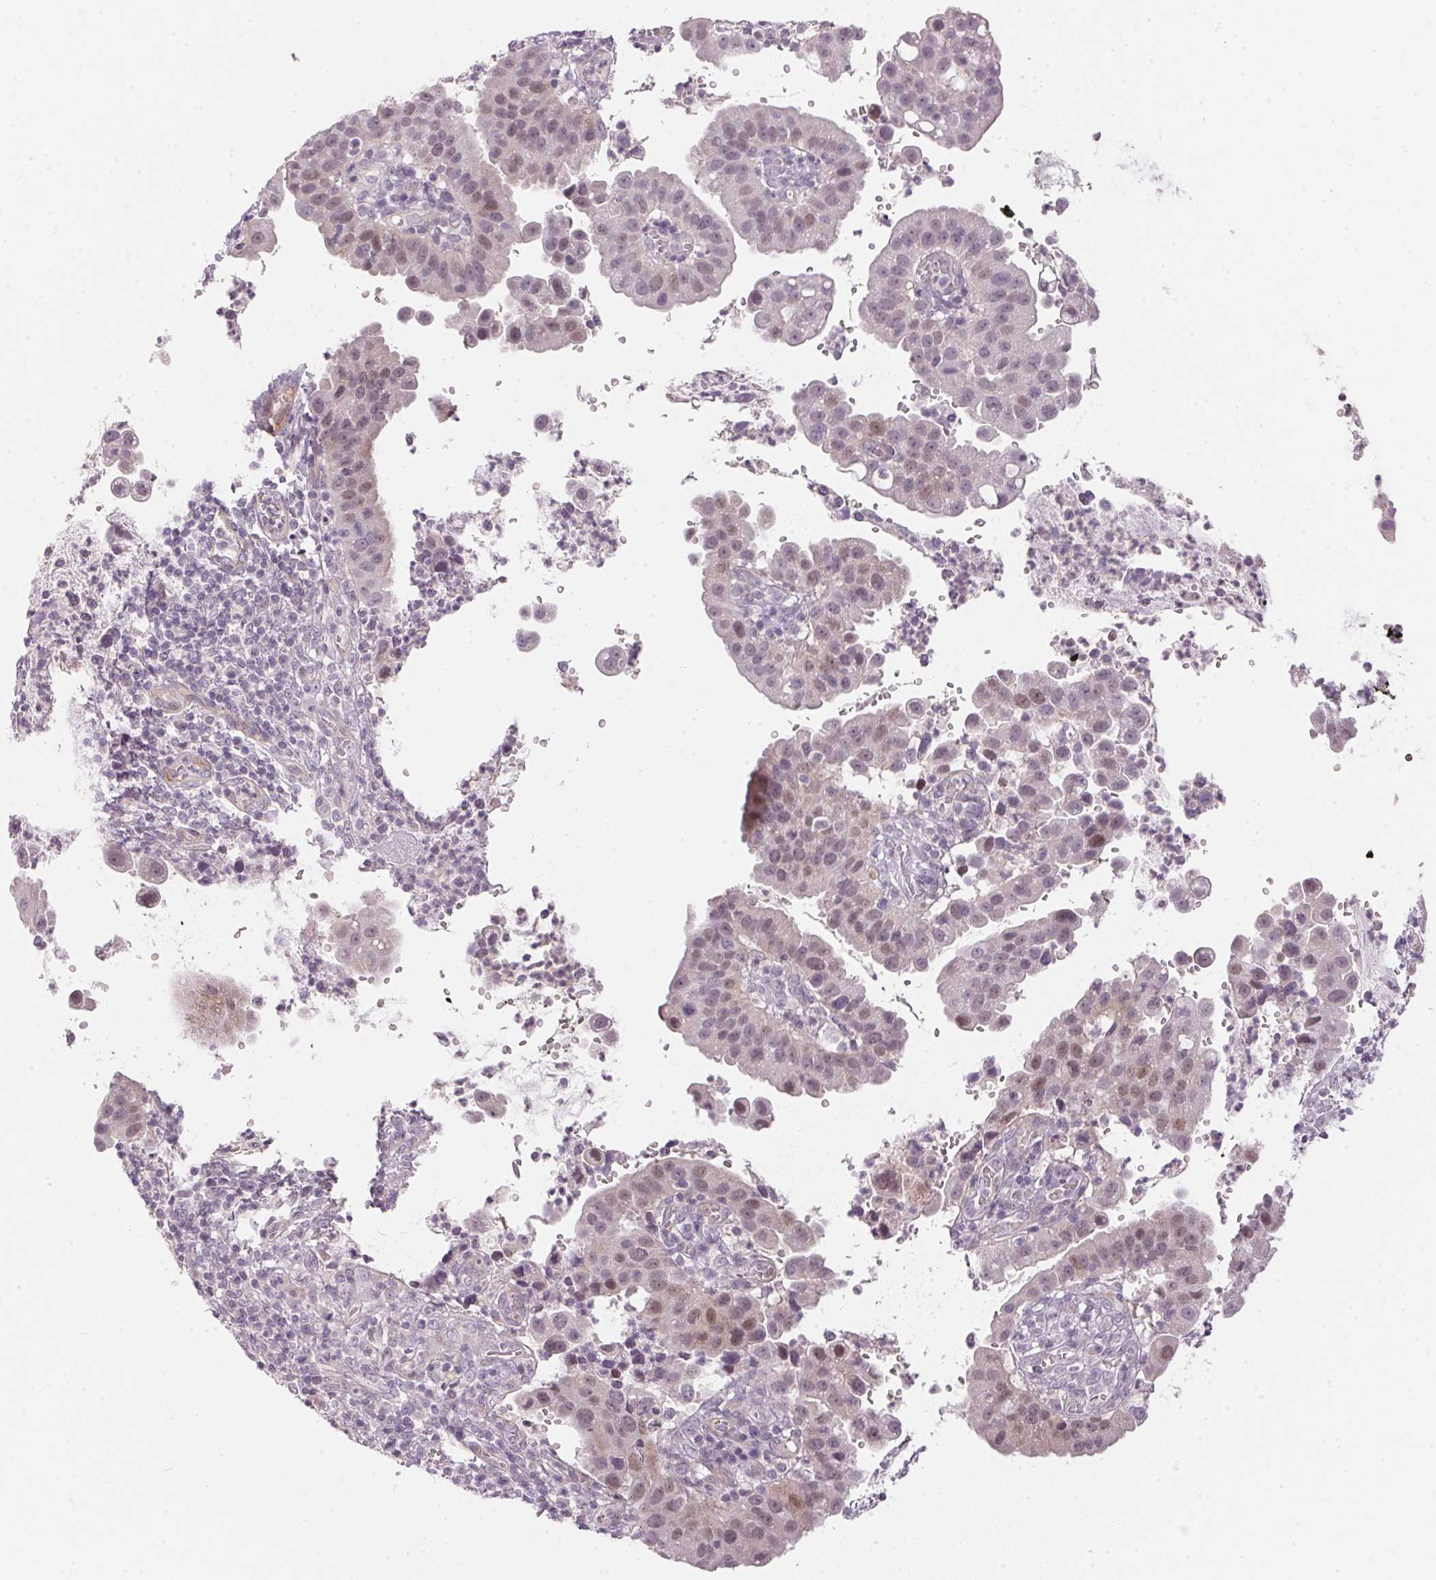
{"staining": {"intensity": "weak", "quantity": "25%-75%", "location": "nuclear"}, "tissue": "cervical cancer", "cell_type": "Tumor cells", "image_type": "cancer", "snomed": [{"axis": "morphology", "description": "Adenocarcinoma, NOS"}, {"axis": "topography", "description": "Cervix"}], "caption": "Human cervical adenocarcinoma stained with a protein marker shows weak staining in tumor cells.", "gene": "GDAP1L1", "patient": {"sex": "female", "age": 34}}